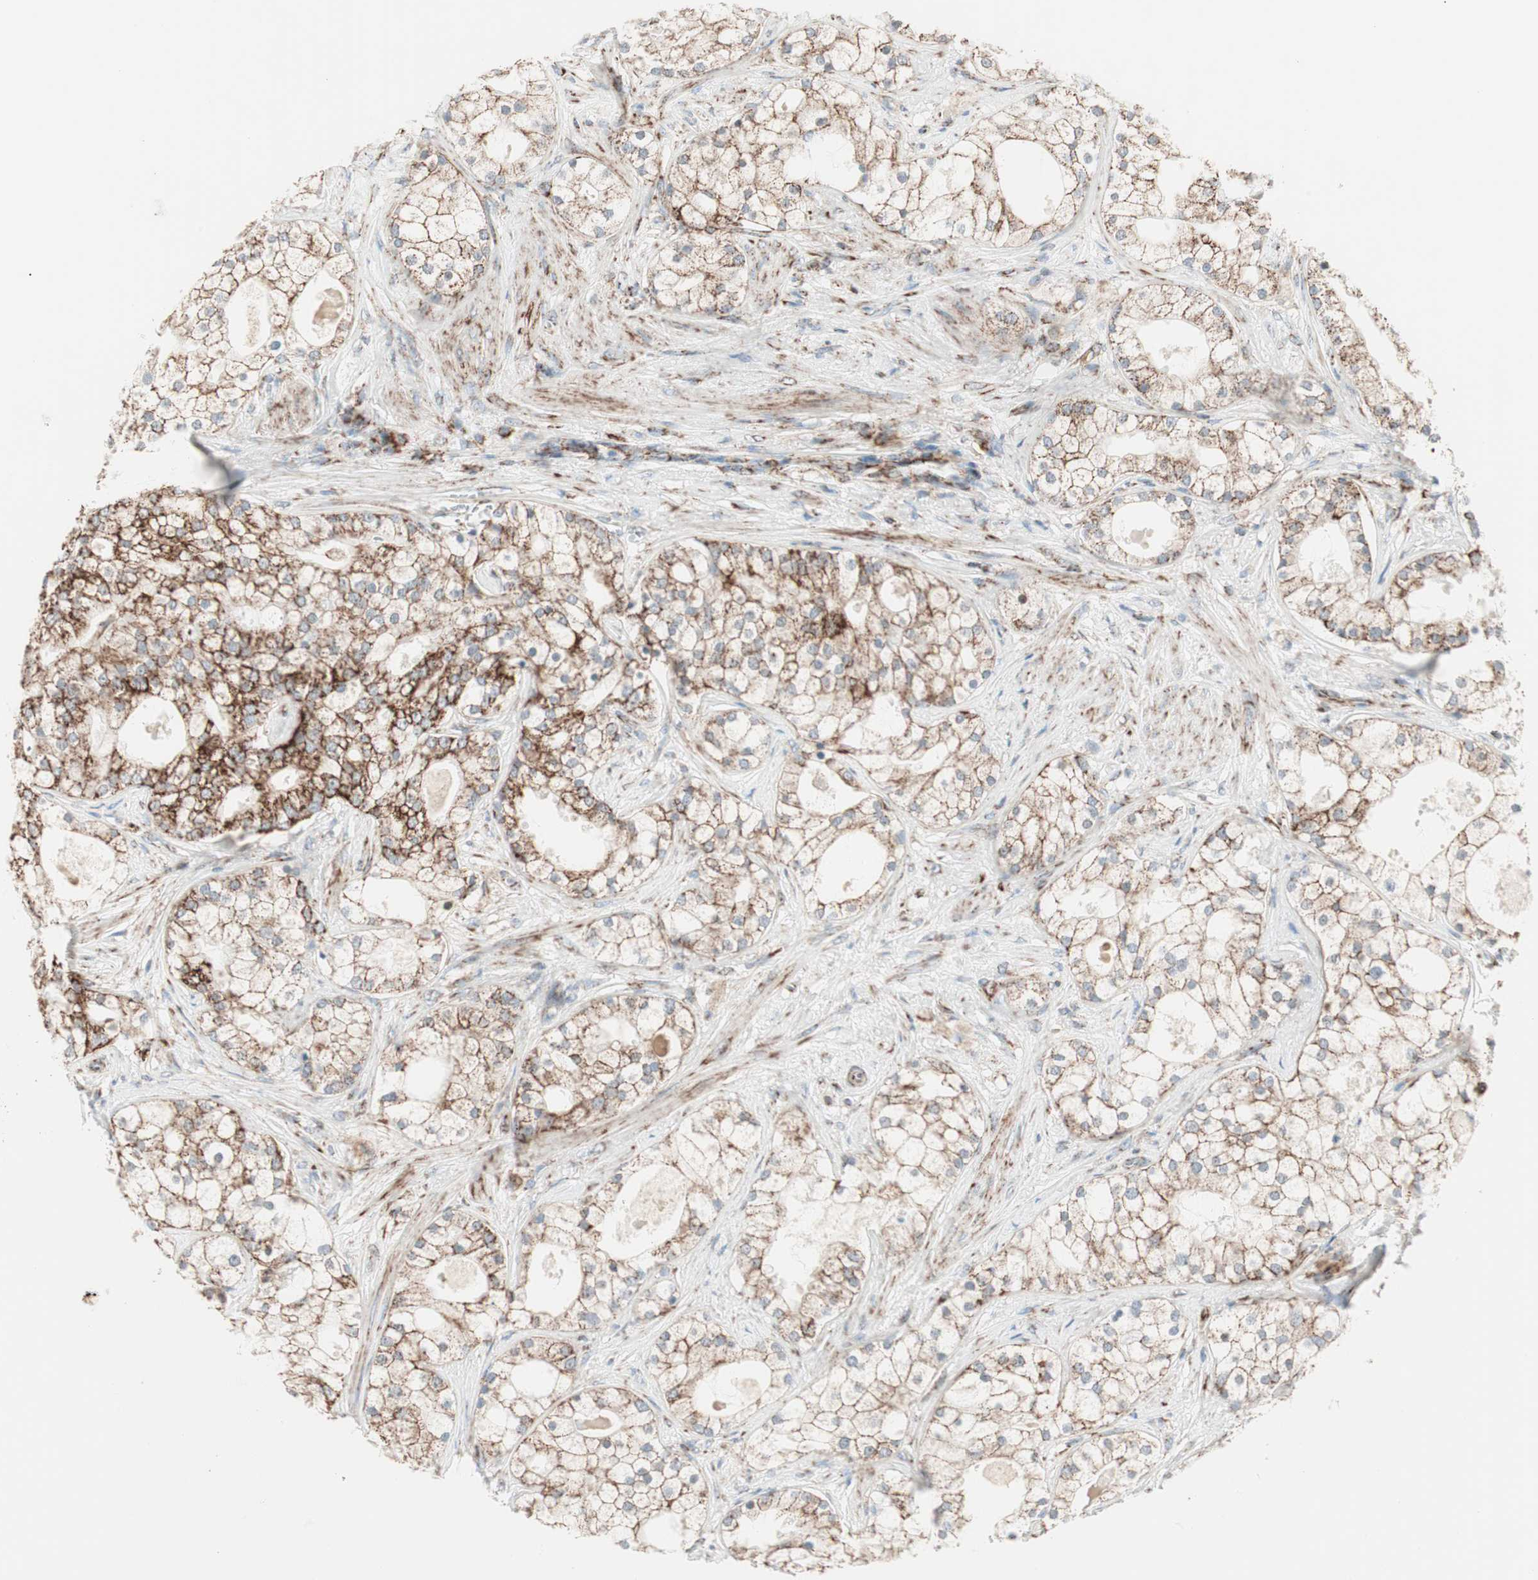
{"staining": {"intensity": "strong", "quantity": ">75%", "location": "cytoplasmic/membranous"}, "tissue": "prostate cancer", "cell_type": "Tumor cells", "image_type": "cancer", "snomed": [{"axis": "morphology", "description": "Adenocarcinoma, Low grade"}, {"axis": "topography", "description": "Prostate"}], "caption": "A photomicrograph showing strong cytoplasmic/membranous positivity in approximately >75% of tumor cells in low-grade adenocarcinoma (prostate), as visualized by brown immunohistochemical staining.", "gene": "TOMM20", "patient": {"sex": "male", "age": 58}}